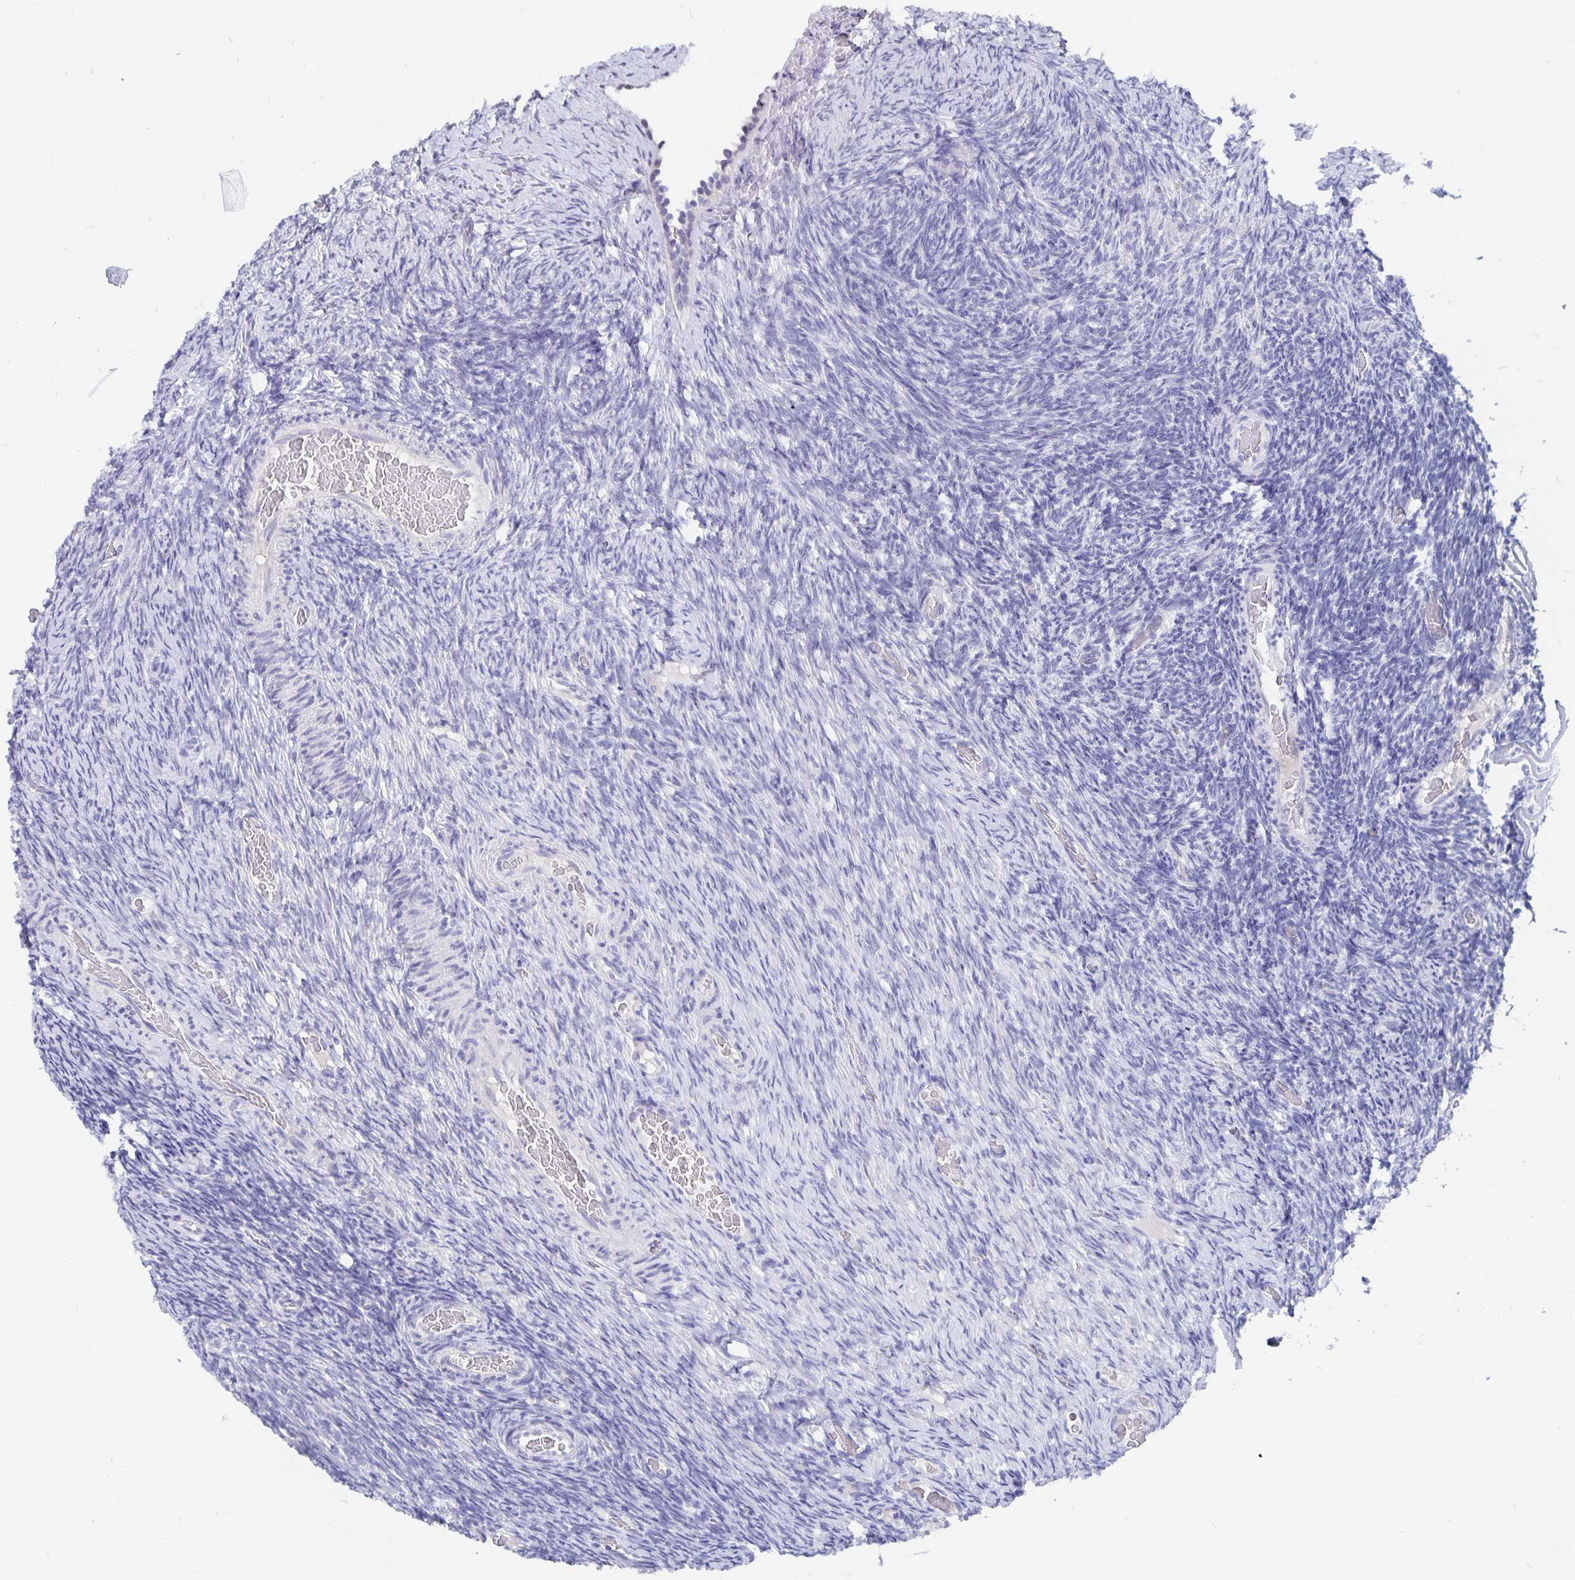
{"staining": {"intensity": "negative", "quantity": "none", "location": "none"}, "tissue": "ovary", "cell_type": "Ovarian stroma cells", "image_type": "normal", "snomed": [{"axis": "morphology", "description": "Normal tissue, NOS"}, {"axis": "topography", "description": "Ovary"}], "caption": "Immunohistochemistry (IHC) micrograph of benign ovary stained for a protein (brown), which shows no staining in ovarian stroma cells. (DAB immunohistochemistry, high magnification).", "gene": "SMOC1", "patient": {"sex": "female", "age": 34}}